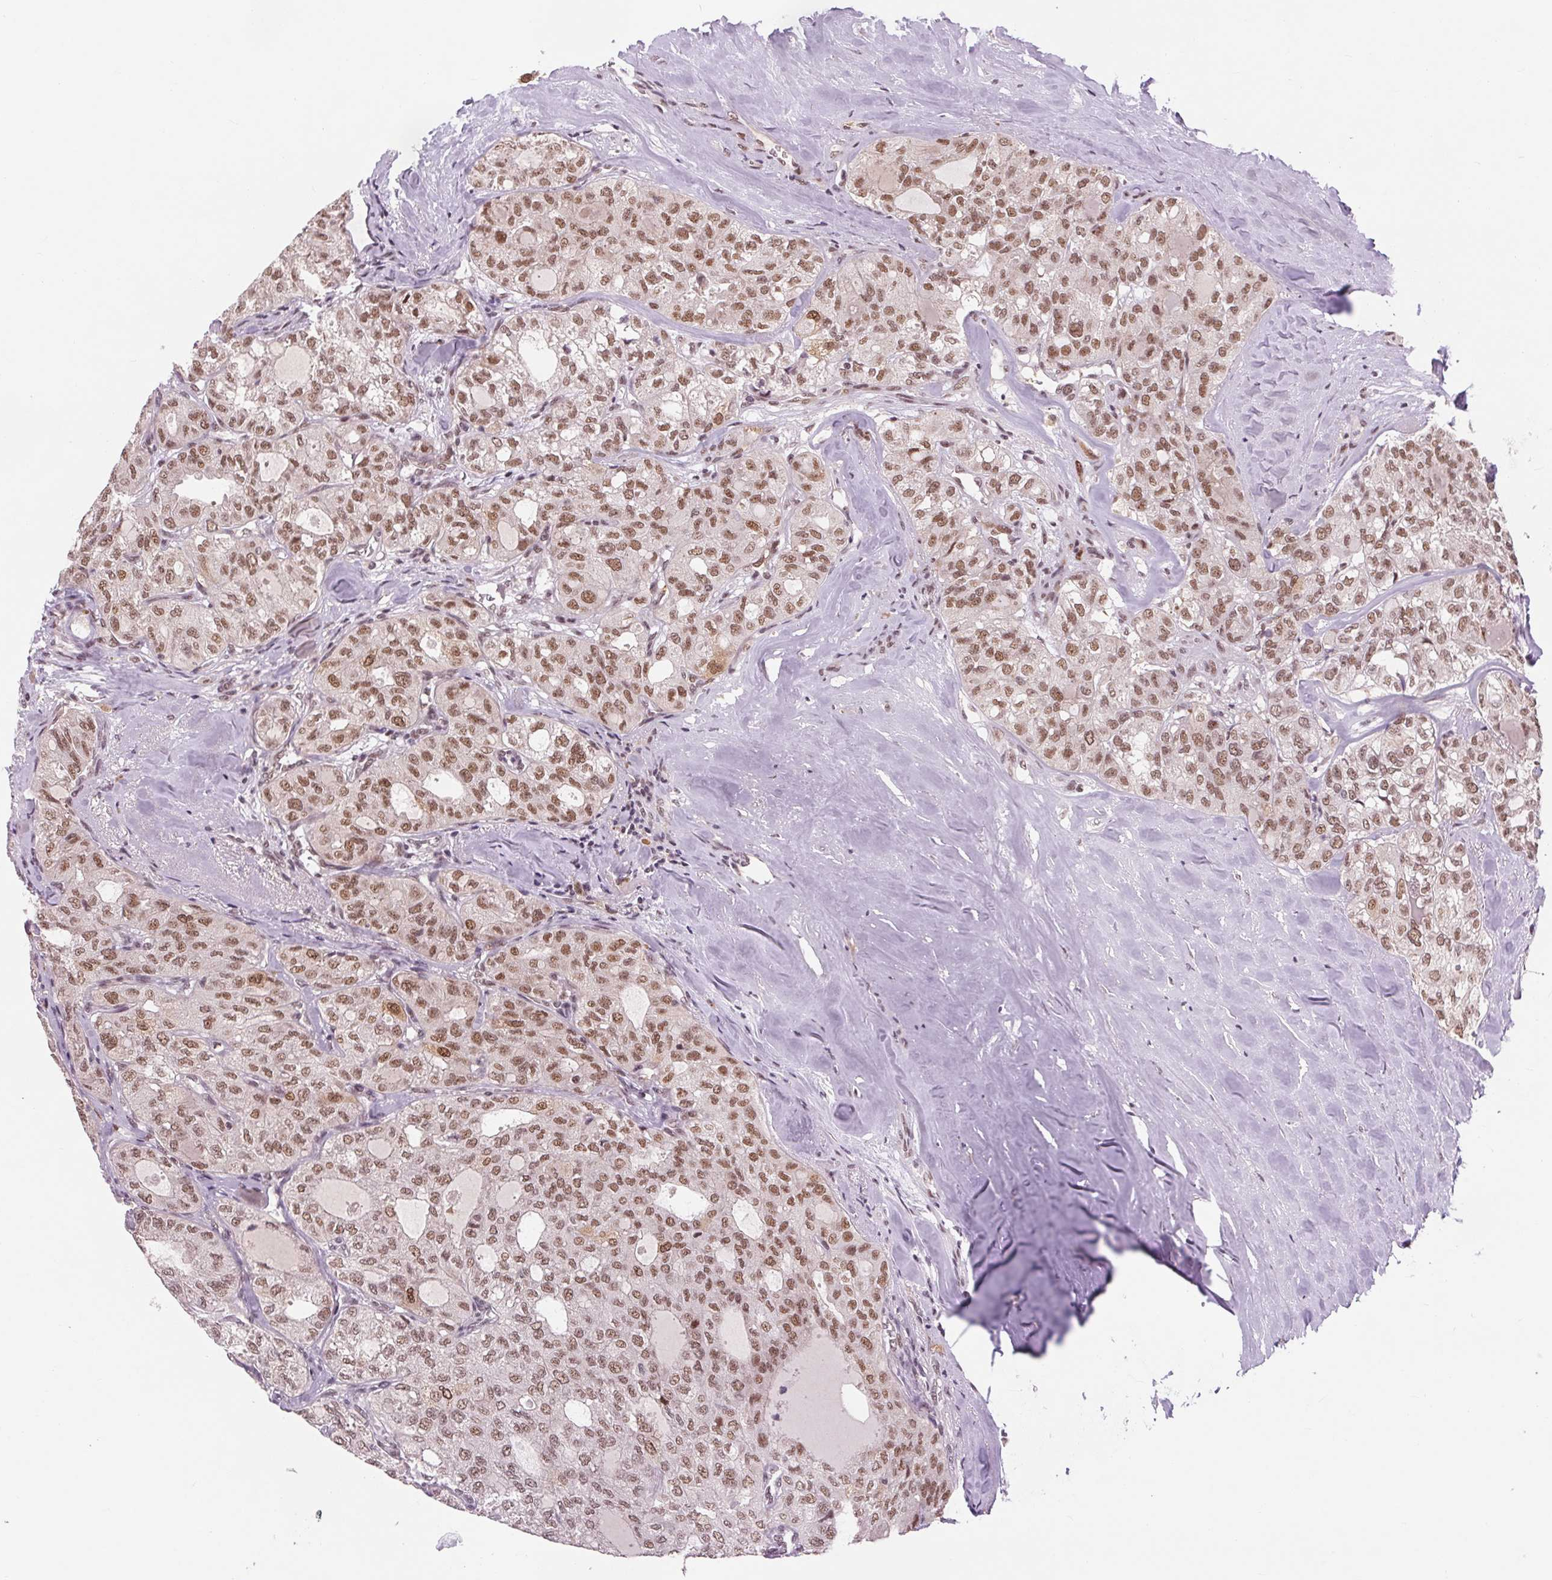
{"staining": {"intensity": "moderate", "quantity": ">75%", "location": "nuclear"}, "tissue": "thyroid cancer", "cell_type": "Tumor cells", "image_type": "cancer", "snomed": [{"axis": "morphology", "description": "Follicular adenoma carcinoma, NOS"}, {"axis": "topography", "description": "Thyroid gland"}], "caption": "The immunohistochemical stain labels moderate nuclear staining in tumor cells of thyroid cancer tissue.", "gene": "CD2BP2", "patient": {"sex": "male", "age": 75}}